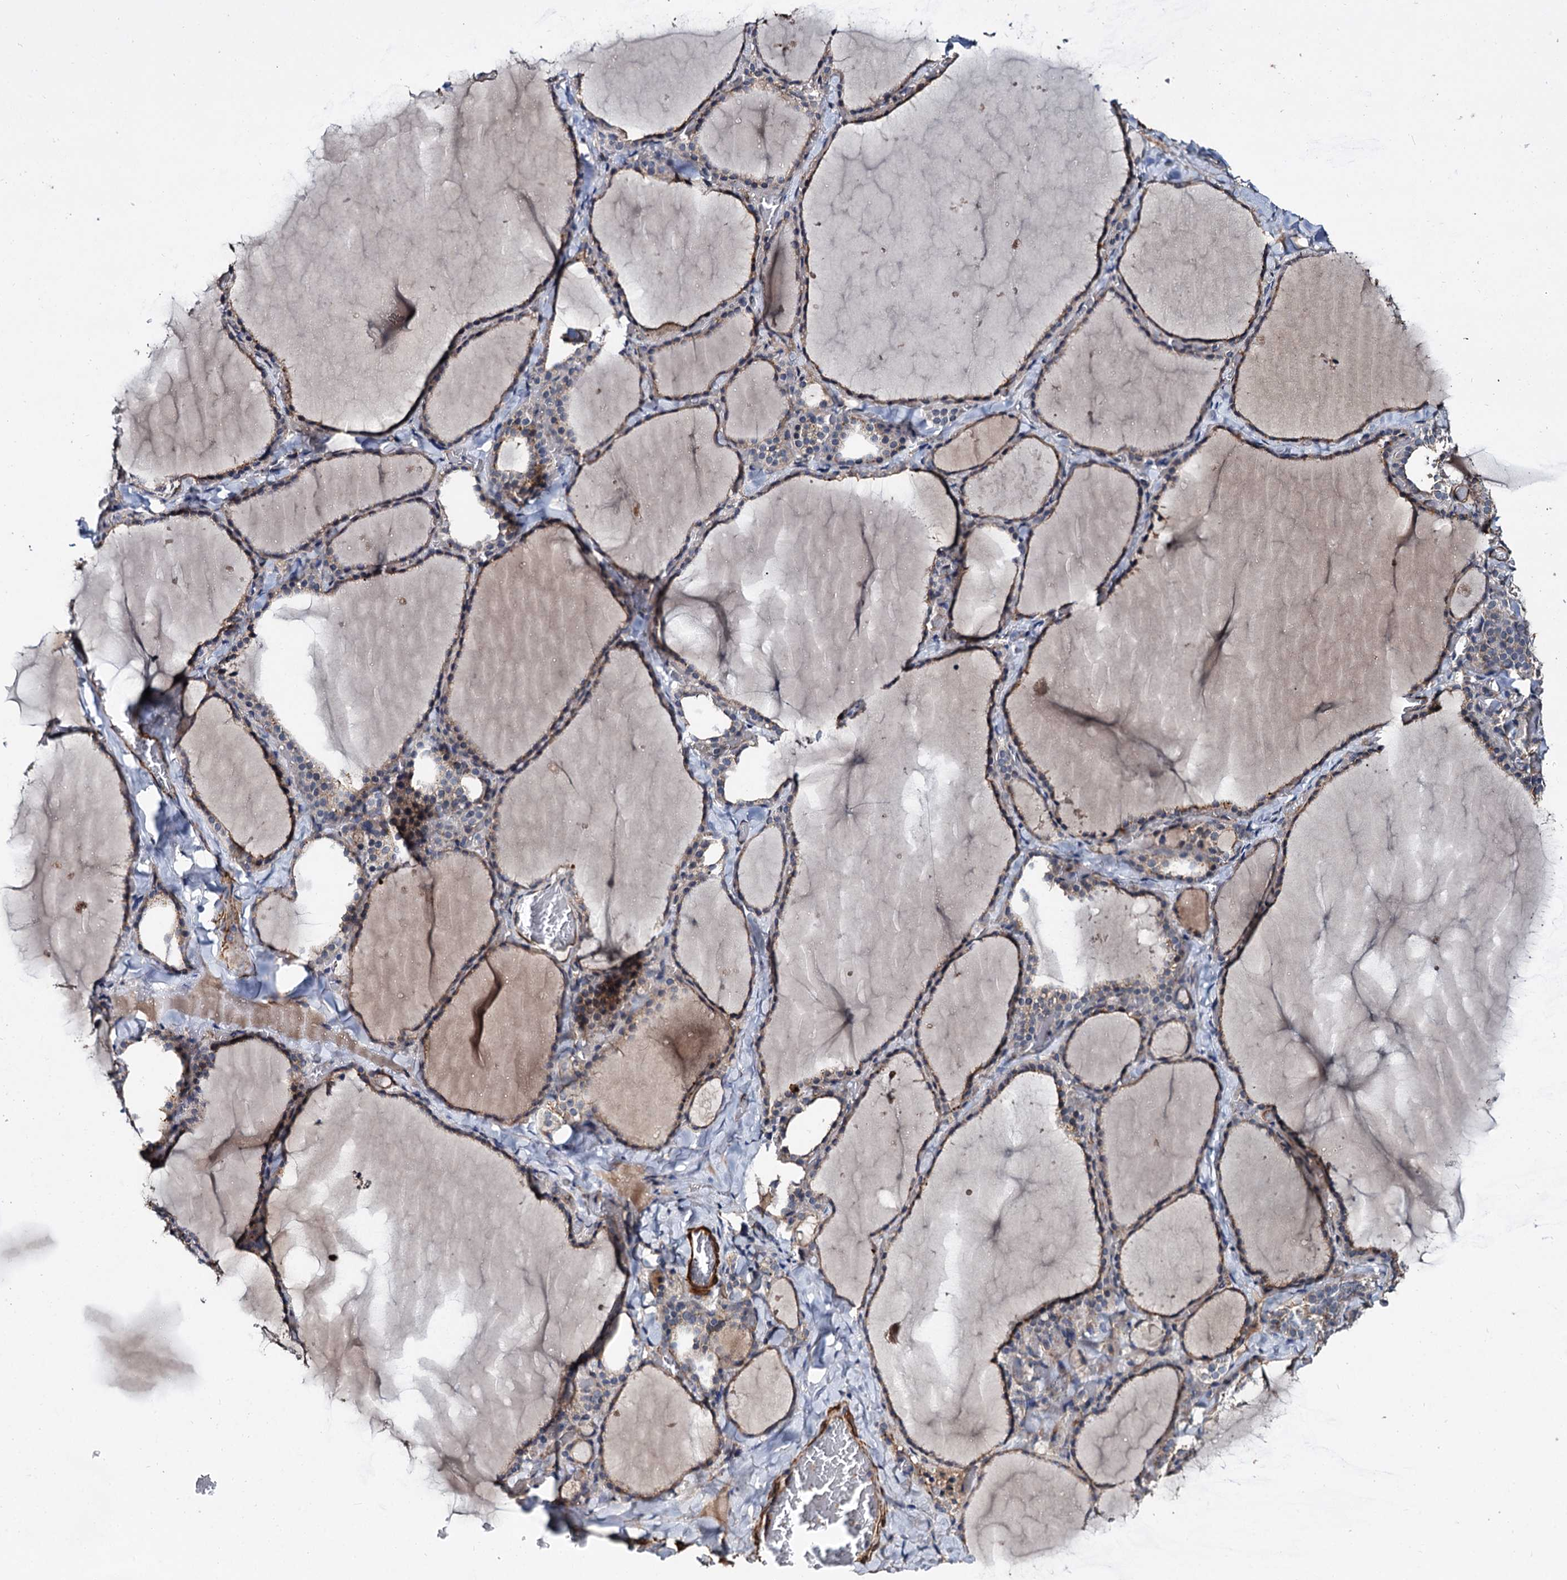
{"staining": {"intensity": "negative", "quantity": "none", "location": "none"}, "tissue": "thyroid gland", "cell_type": "Glandular cells", "image_type": "normal", "snomed": [{"axis": "morphology", "description": "Normal tissue, NOS"}, {"axis": "topography", "description": "Thyroid gland"}], "caption": "The histopathology image reveals no significant expression in glandular cells of thyroid gland. (Brightfield microscopy of DAB (3,3'-diaminobenzidine) IHC at high magnification).", "gene": "ISM2", "patient": {"sex": "female", "age": 22}}